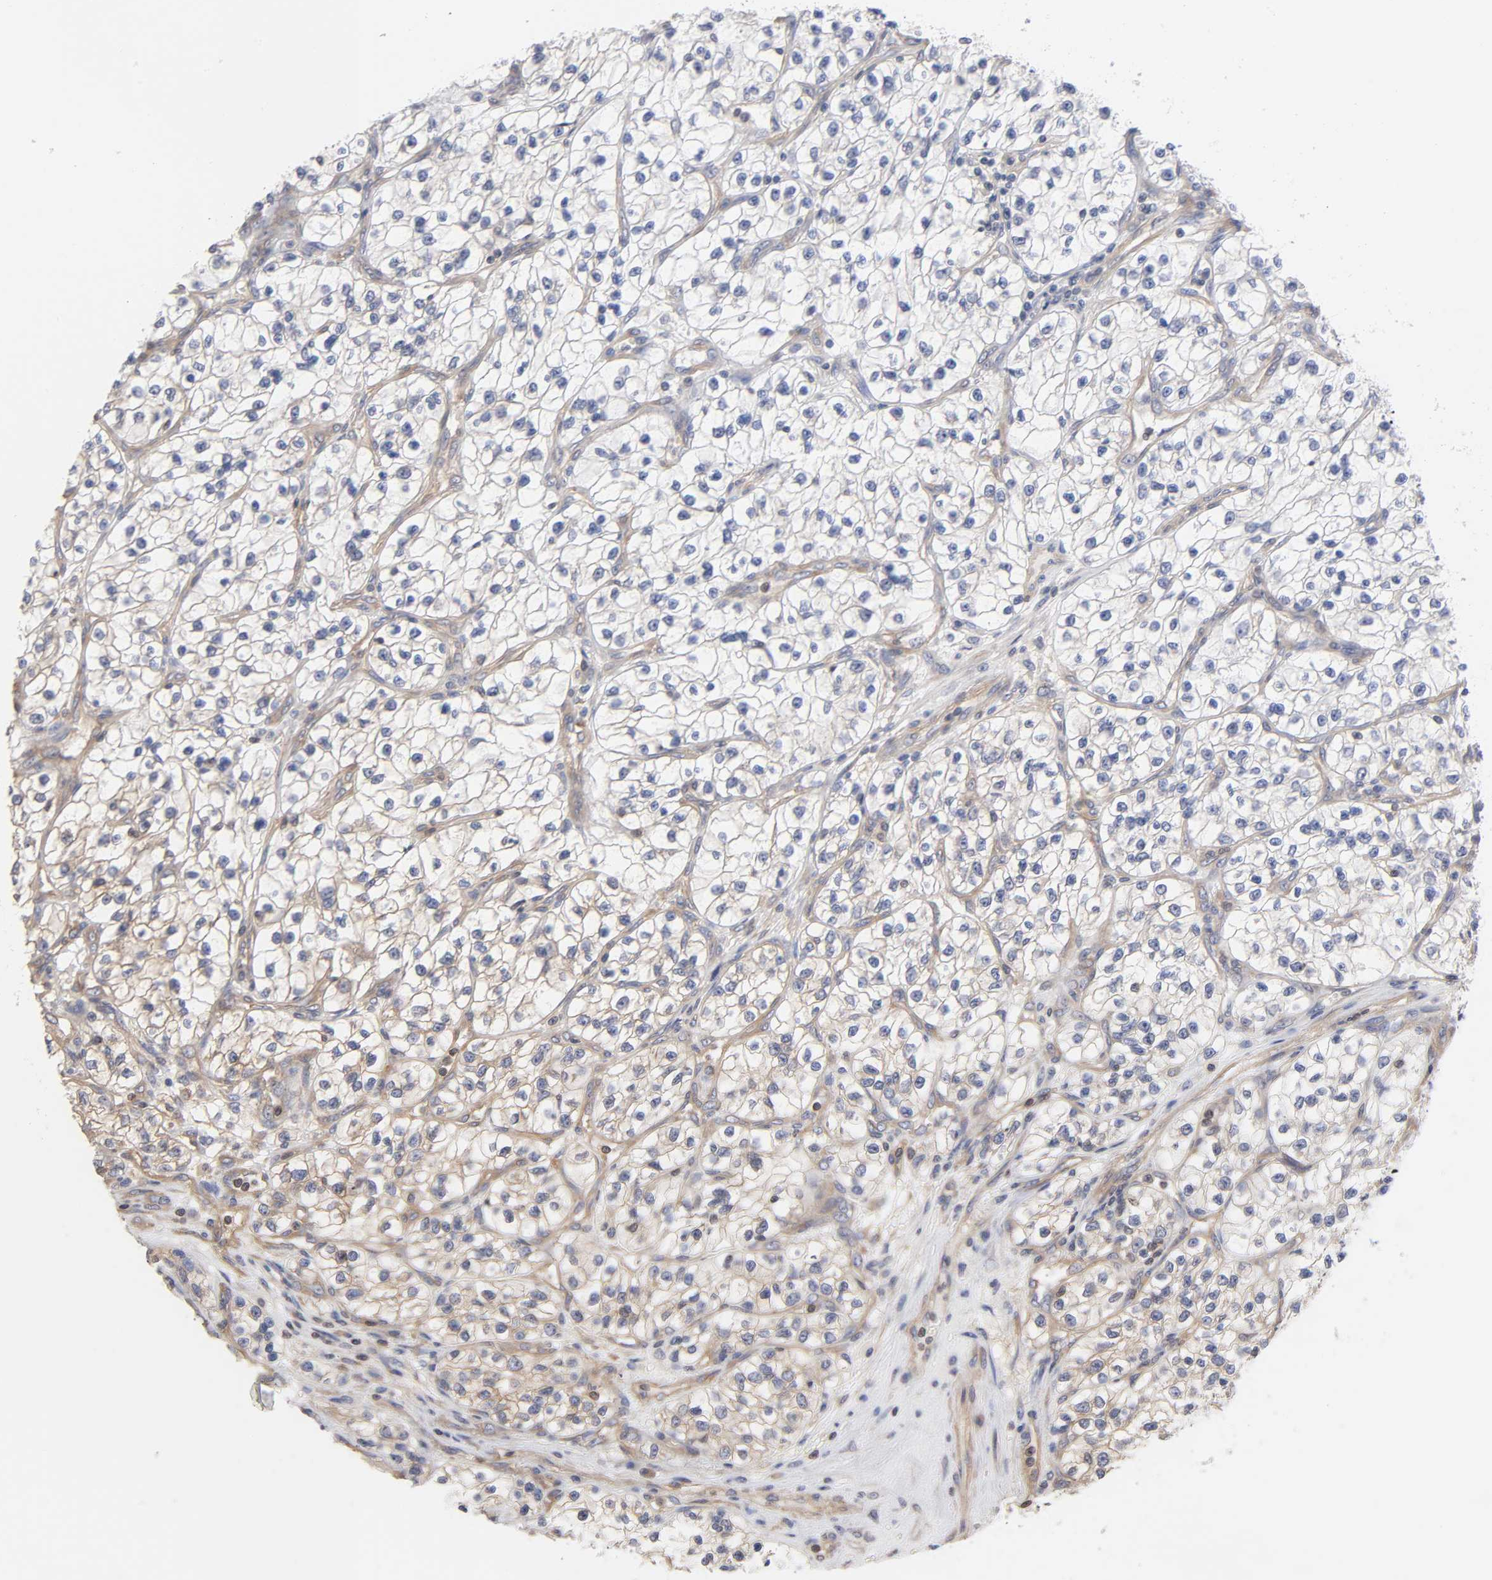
{"staining": {"intensity": "negative", "quantity": "none", "location": "none"}, "tissue": "renal cancer", "cell_type": "Tumor cells", "image_type": "cancer", "snomed": [{"axis": "morphology", "description": "Adenocarcinoma, NOS"}, {"axis": "topography", "description": "Kidney"}], "caption": "Tumor cells show no significant protein positivity in renal adenocarcinoma. Brightfield microscopy of immunohistochemistry stained with DAB (brown) and hematoxylin (blue), captured at high magnification.", "gene": "STRN3", "patient": {"sex": "female", "age": 57}}